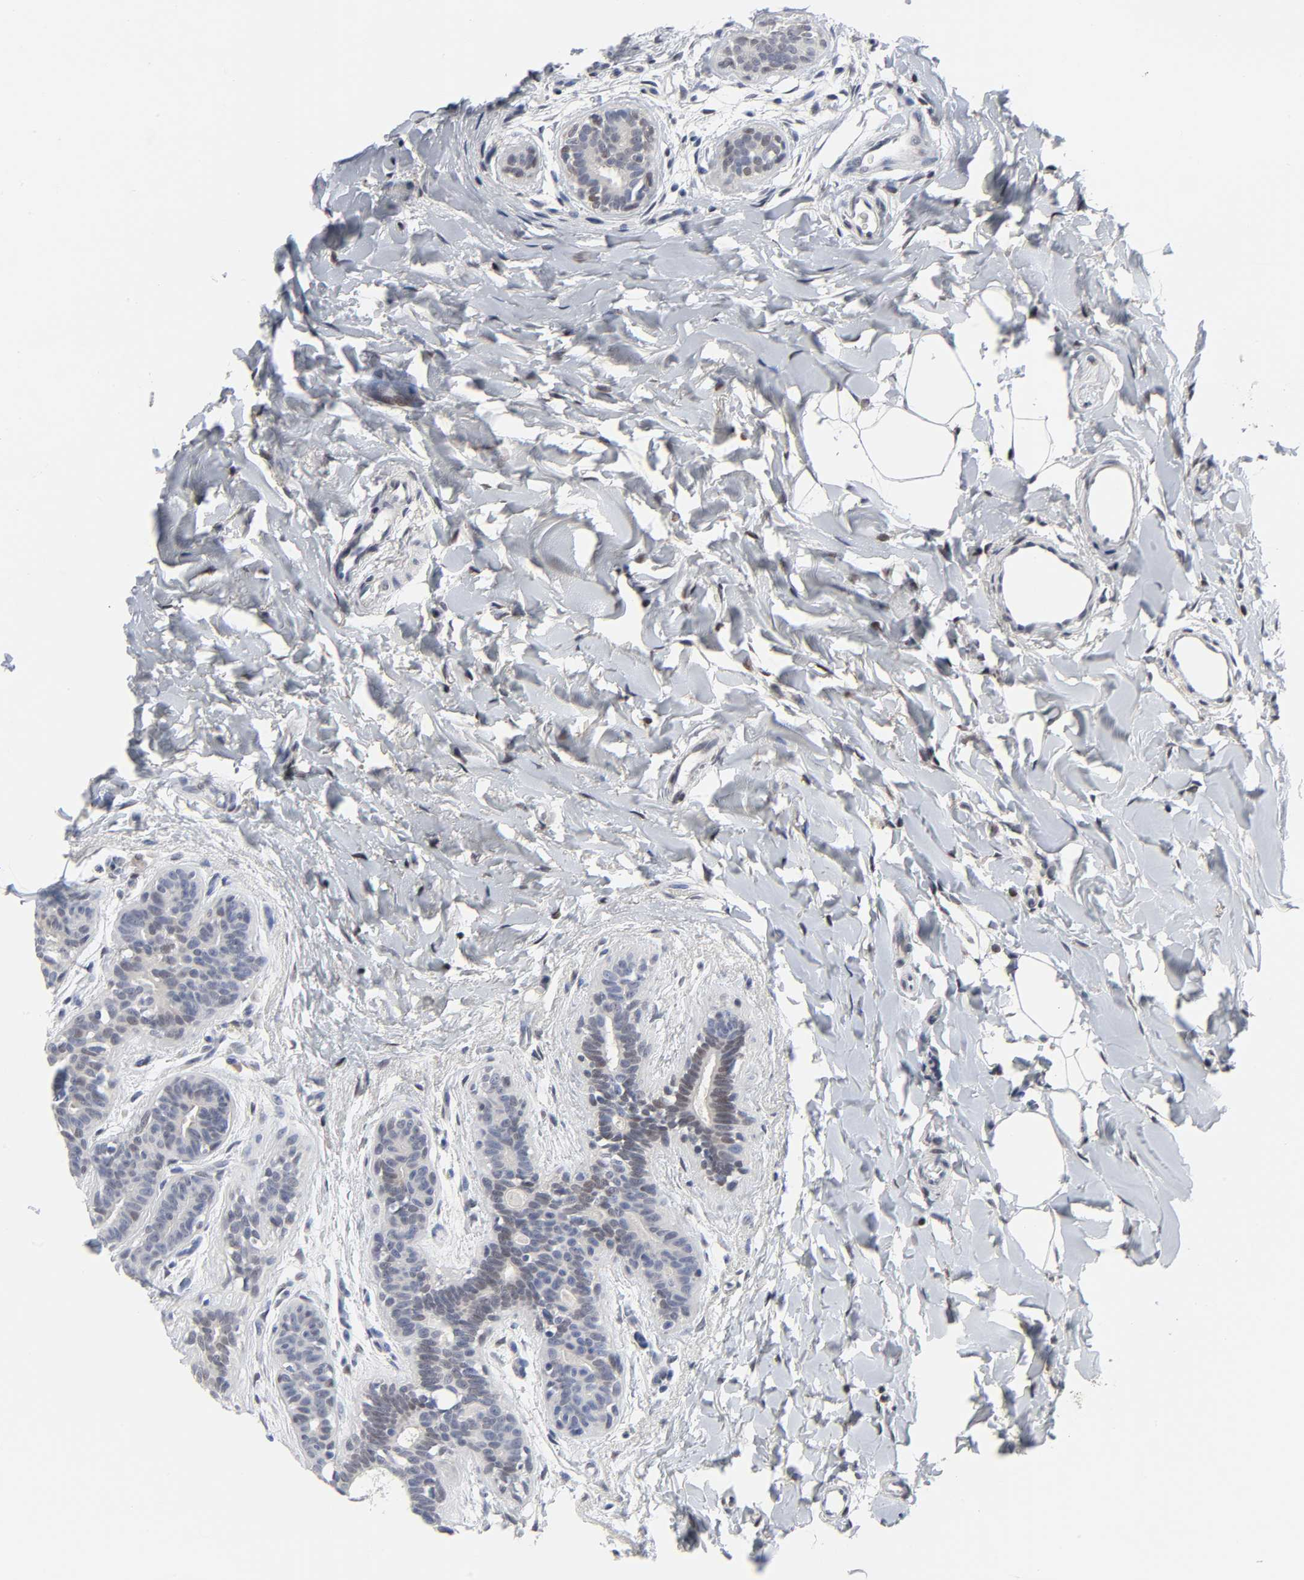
{"staining": {"intensity": "weak", "quantity": "25%-75%", "location": "nuclear"}, "tissue": "breast cancer", "cell_type": "Tumor cells", "image_type": "cancer", "snomed": [{"axis": "morphology", "description": "Lobular carcinoma, in situ"}, {"axis": "morphology", "description": "Lobular carcinoma"}, {"axis": "topography", "description": "Breast"}], "caption": "Immunohistochemical staining of breast cancer exhibits low levels of weak nuclear protein staining in about 25%-75% of tumor cells.", "gene": "SALL2", "patient": {"sex": "female", "age": 41}}